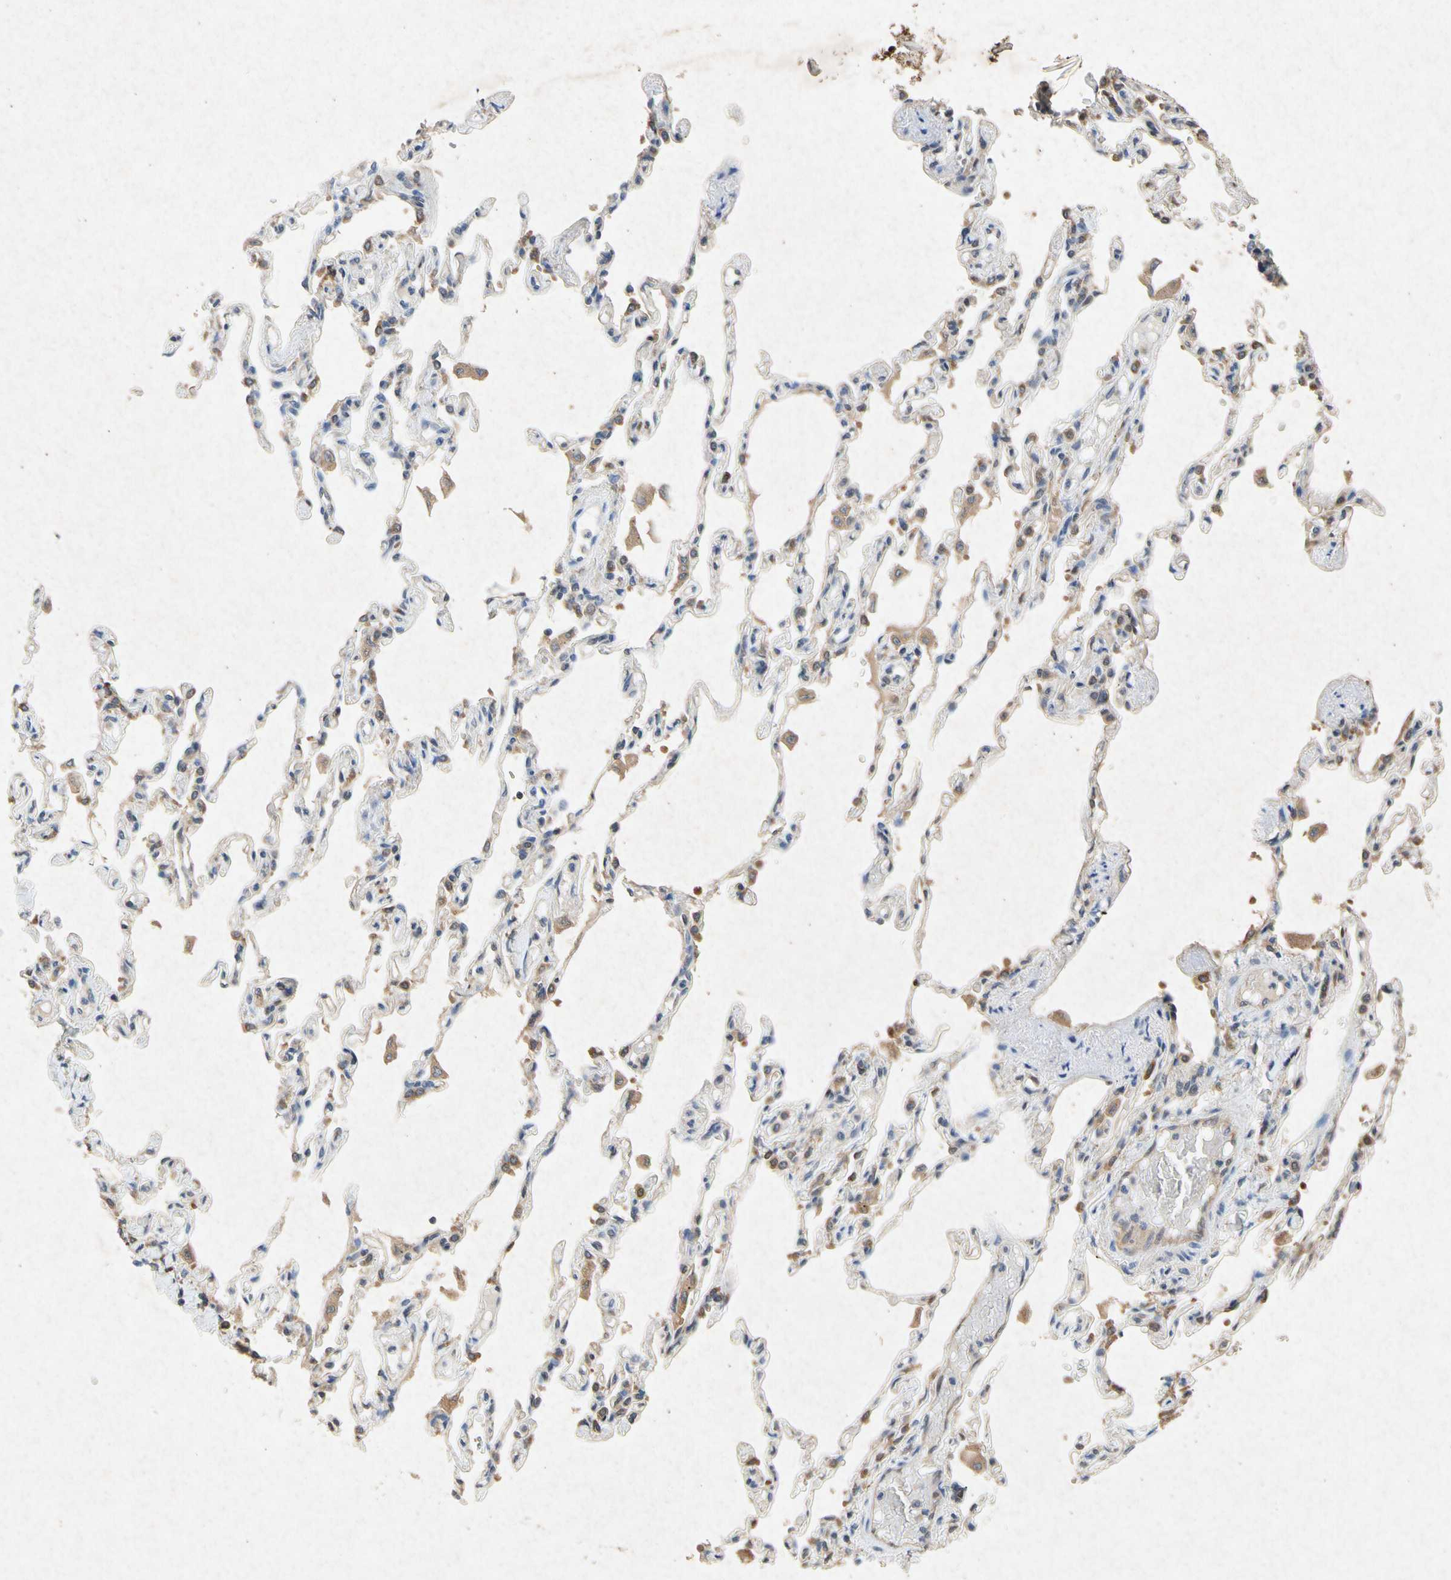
{"staining": {"intensity": "weak", "quantity": "25%-75%", "location": "cytoplasmic/membranous"}, "tissue": "lung", "cell_type": "Alveolar cells", "image_type": "normal", "snomed": [{"axis": "morphology", "description": "Normal tissue, NOS"}, {"axis": "topography", "description": "Lung"}], "caption": "IHC image of normal human lung stained for a protein (brown), which demonstrates low levels of weak cytoplasmic/membranous positivity in about 25%-75% of alveolar cells.", "gene": "RPS6KA1", "patient": {"sex": "male", "age": 21}}